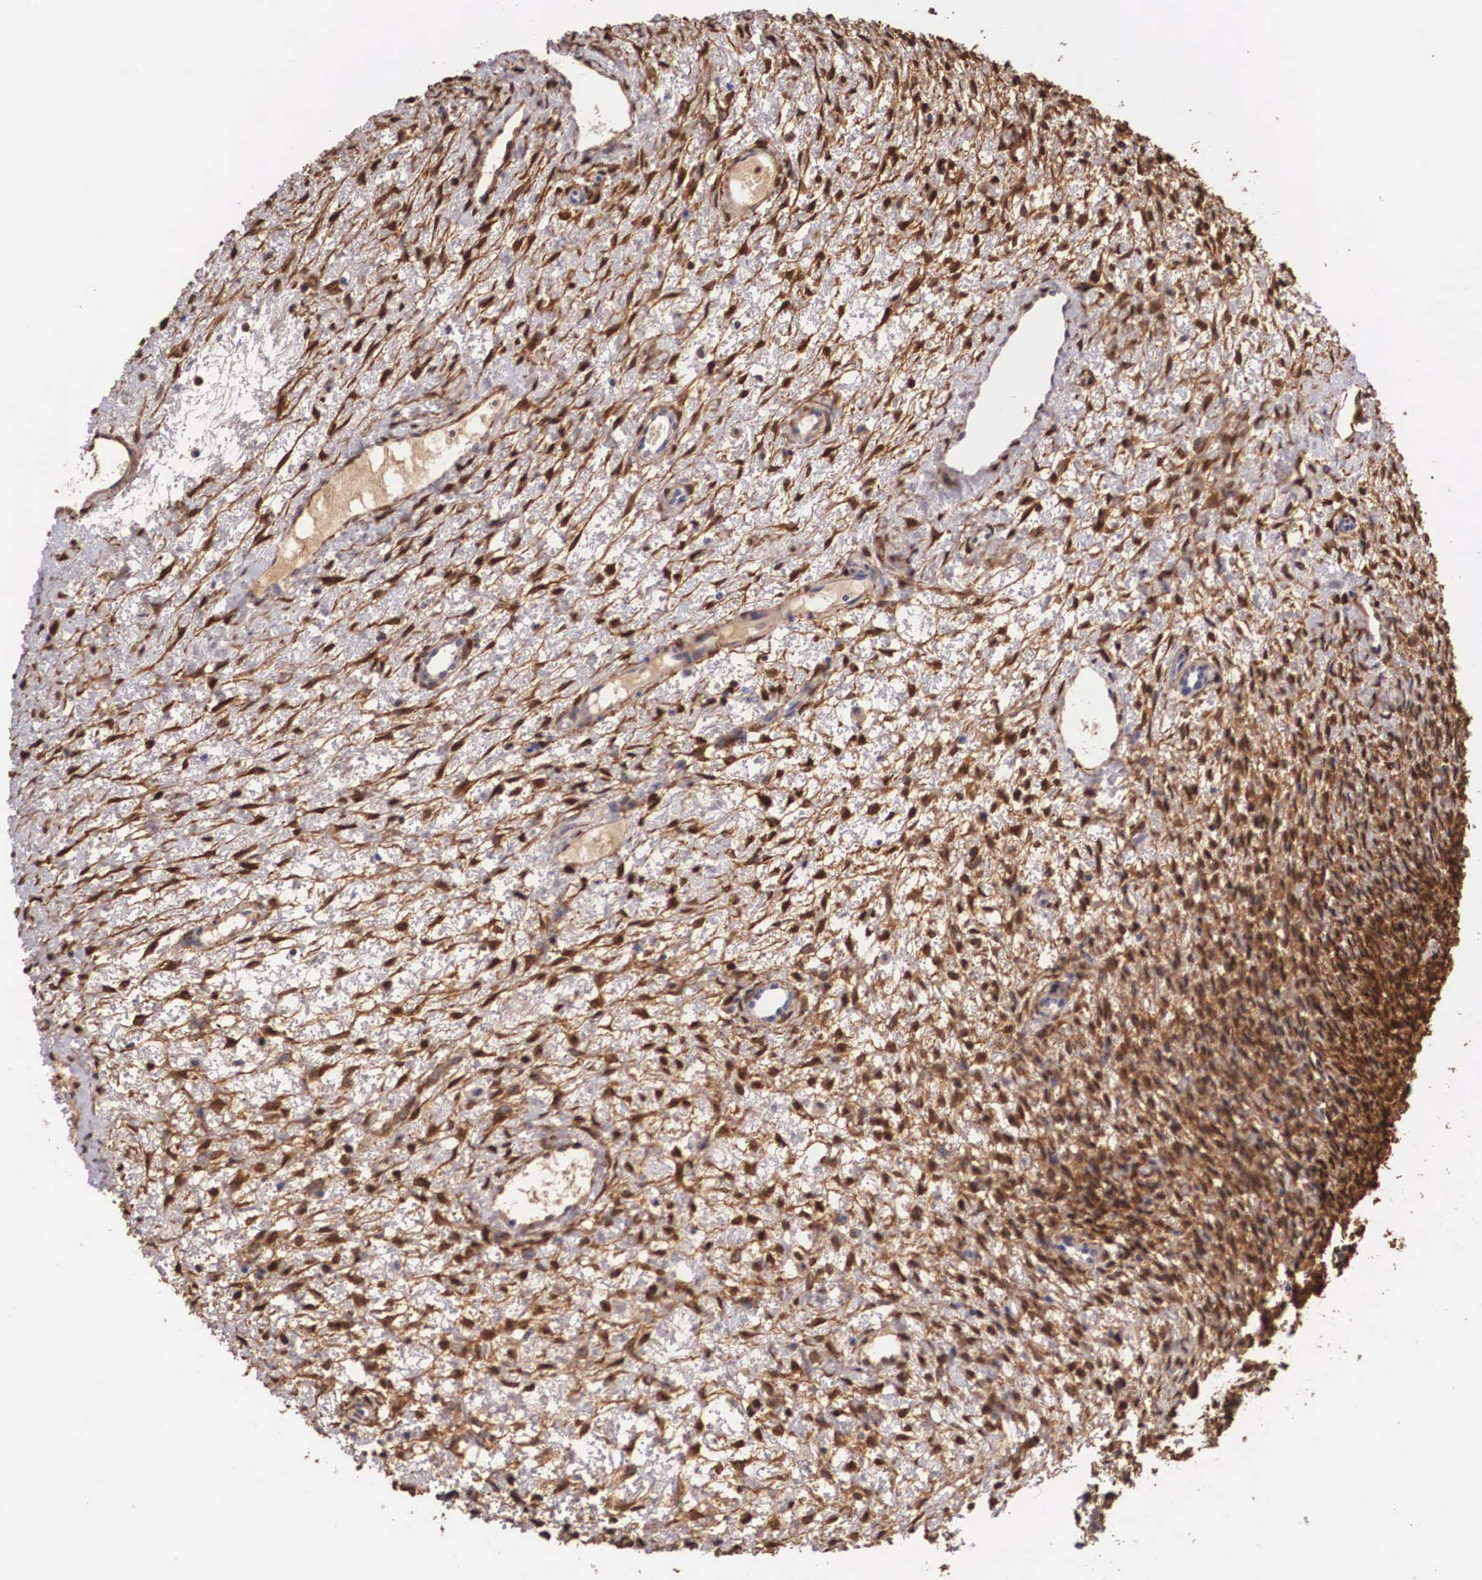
{"staining": {"intensity": "strong", "quantity": ">75%", "location": "nuclear"}, "tissue": "ovary", "cell_type": "Ovarian stroma cells", "image_type": "normal", "snomed": [{"axis": "morphology", "description": "Normal tissue, NOS"}, {"axis": "topography", "description": "Ovary"}], "caption": "A high-resolution micrograph shows IHC staining of unremarkable ovary, which displays strong nuclear positivity in approximately >75% of ovarian stroma cells.", "gene": "LGALS1", "patient": {"sex": "female", "age": 32}}